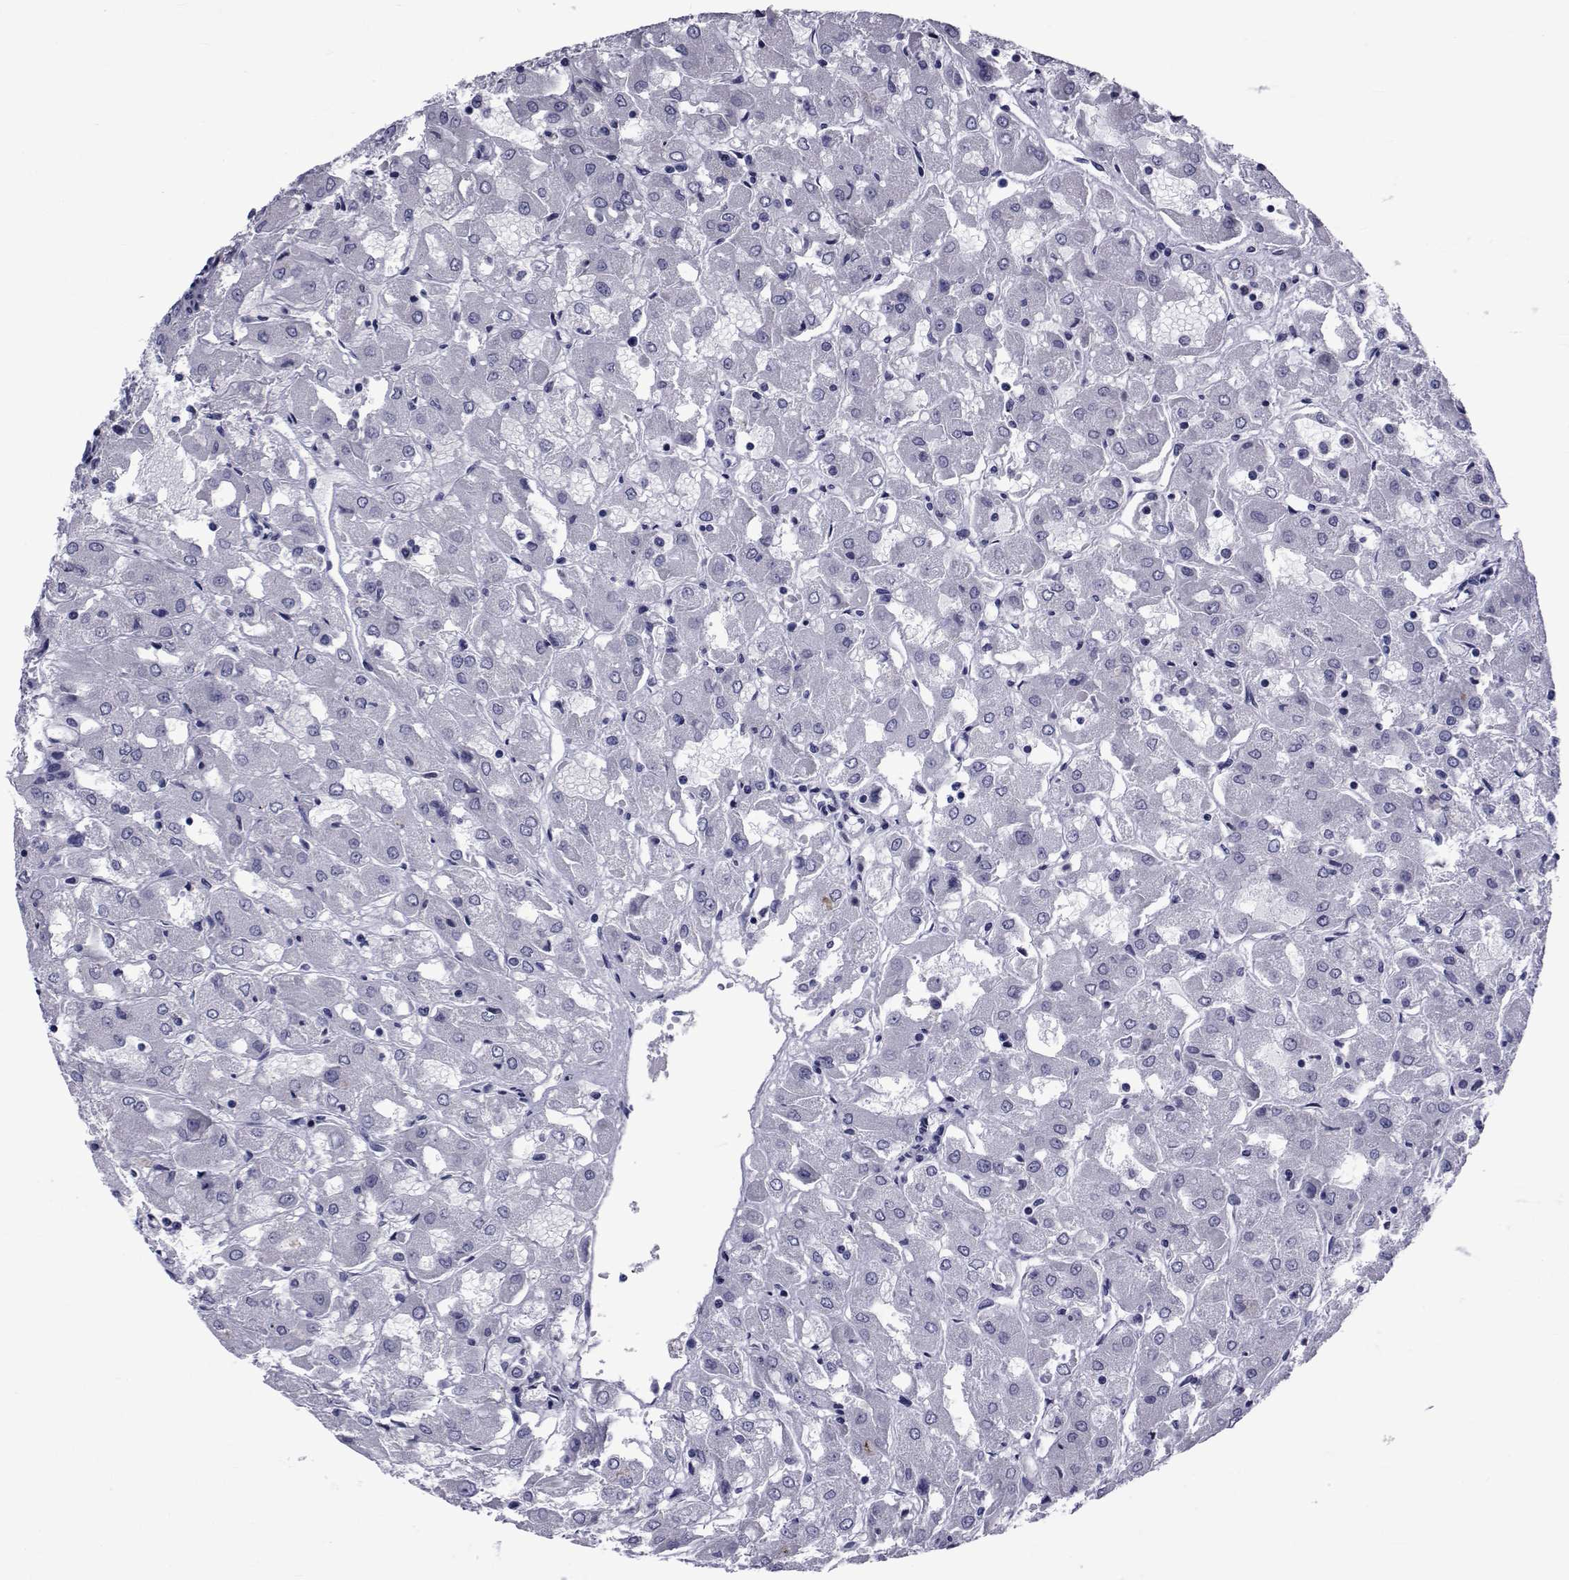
{"staining": {"intensity": "negative", "quantity": "none", "location": "none"}, "tissue": "renal cancer", "cell_type": "Tumor cells", "image_type": "cancer", "snomed": [{"axis": "morphology", "description": "Adenocarcinoma, NOS"}, {"axis": "topography", "description": "Kidney"}], "caption": "This micrograph is of renal cancer stained with immunohistochemistry (IHC) to label a protein in brown with the nuclei are counter-stained blue. There is no positivity in tumor cells.", "gene": "GKAP1", "patient": {"sex": "male", "age": 72}}